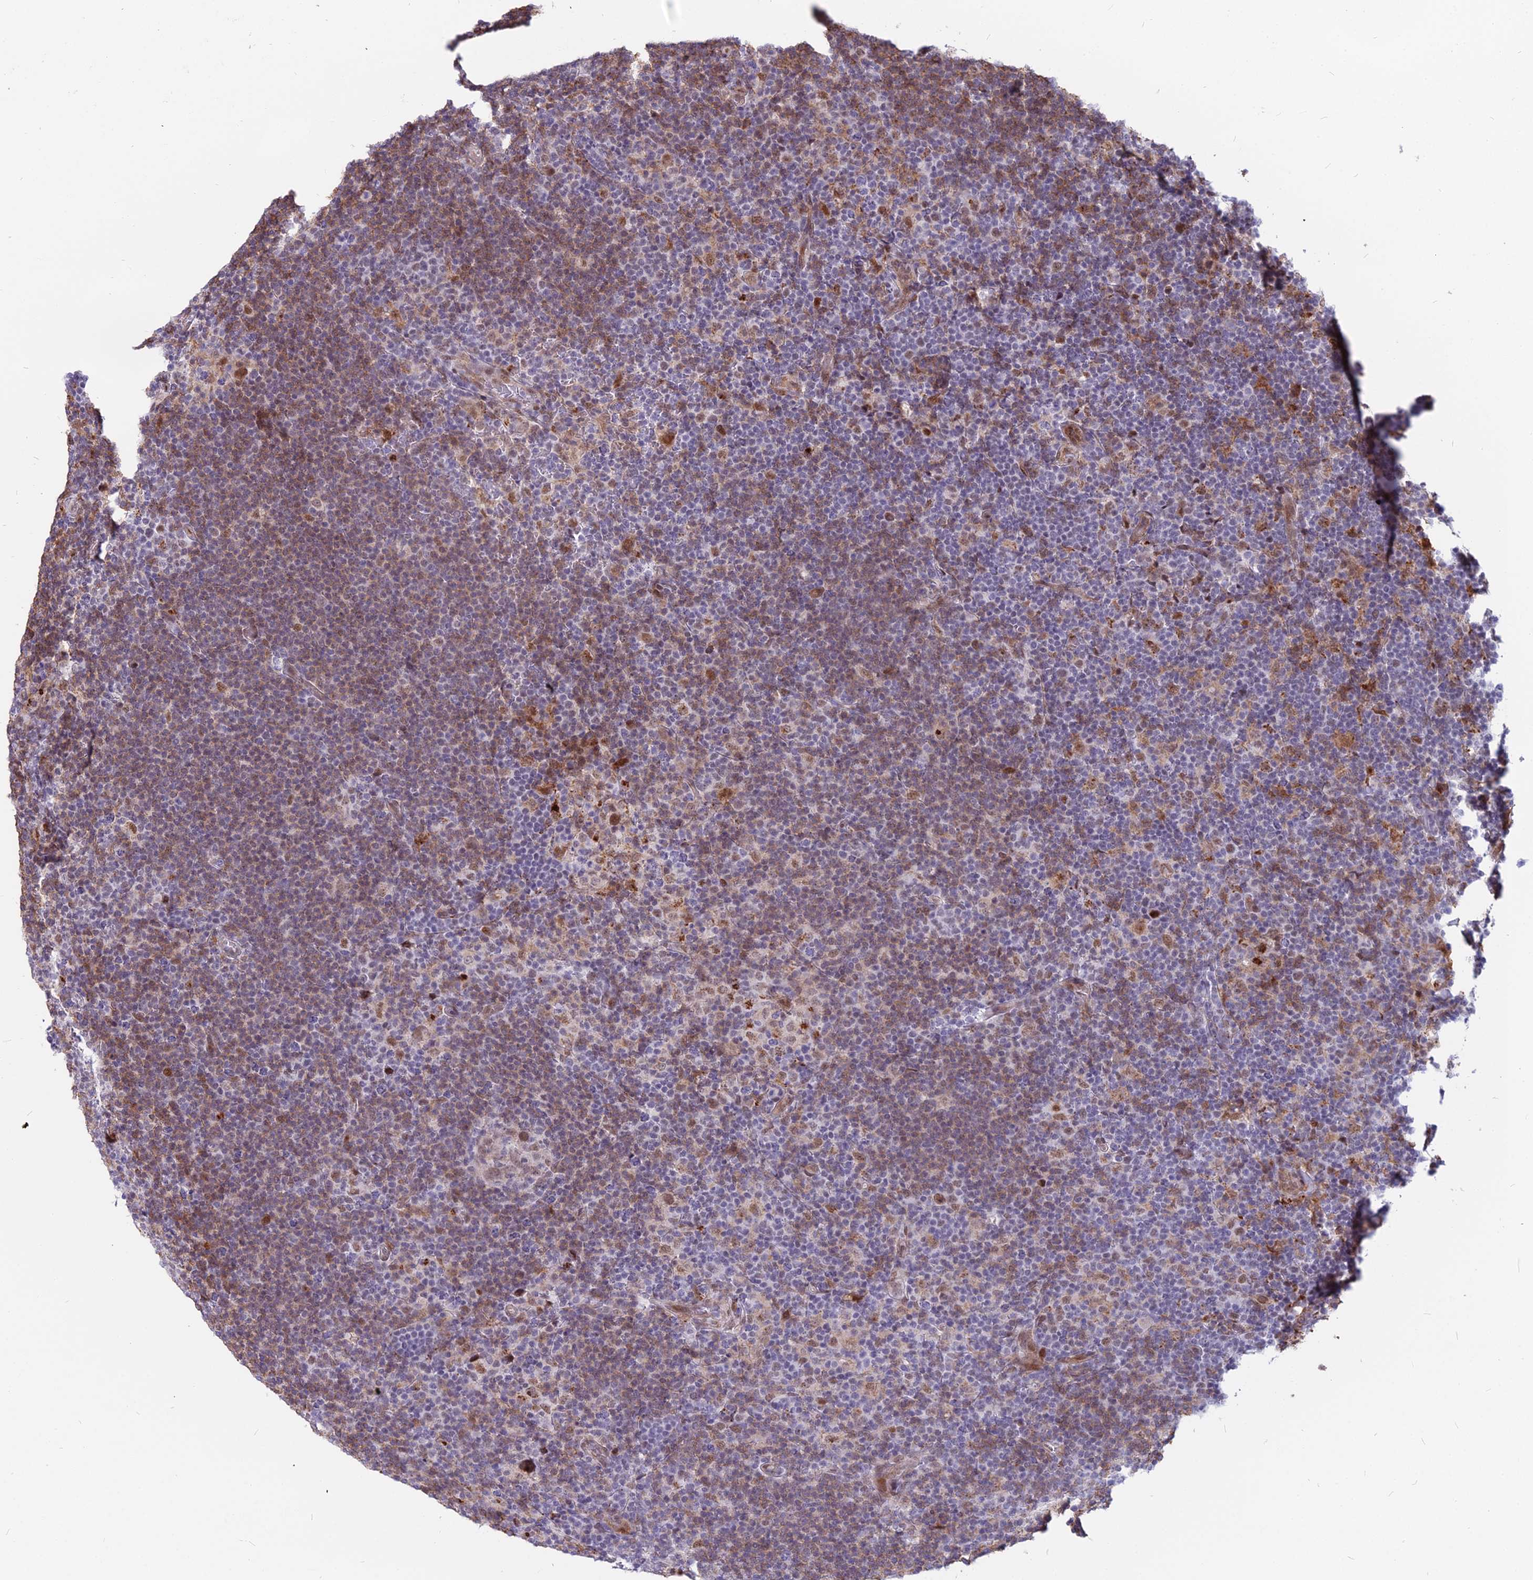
{"staining": {"intensity": "moderate", "quantity": ">75%", "location": "nuclear"}, "tissue": "lymphoma", "cell_type": "Tumor cells", "image_type": "cancer", "snomed": [{"axis": "morphology", "description": "Hodgkin's disease, NOS"}, {"axis": "topography", "description": "Lymph node"}], "caption": "Tumor cells reveal moderate nuclear positivity in about >75% of cells in lymphoma.", "gene": "ALG10", "patient": {"sex": "female", "age": 57}}